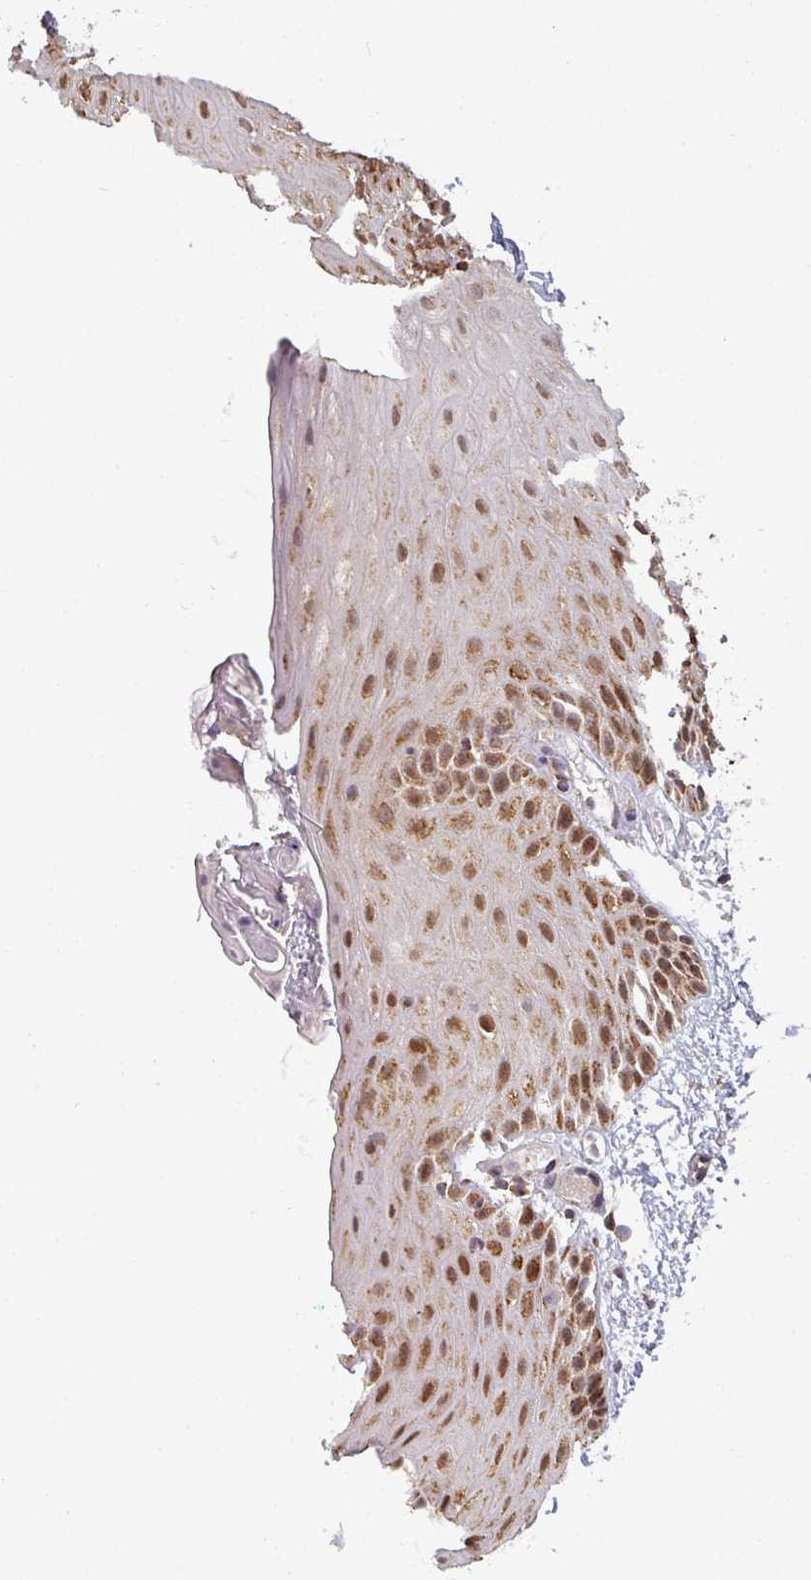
{"staining": {"intensity": "strong", "quantity": "25%-75%", "location": "cytoplasmic/membranous"}, "tissue": "oral mucosa", "cell_type": "Squamous epithelial cells", "image_type": "normal", "snomed": [{"axis": "morphology", "description": "Normal tissue, NOS"}, {"axis": "topography", "description": "Oral tissue"}], "caption": "Oral mucosa stained for a protein exhibits strong cytoplasmic/membranous positivity in squamous epithelial cells. The staining was performed using DAB (3,3'-diaminobenzidine) to visualize the protein expression in brown, while the nuclei were stained in blue with hematoxylin (Magnification: 20x).", "gene": "MRPS16", "patient": {"sex": "female", "age": 67}}